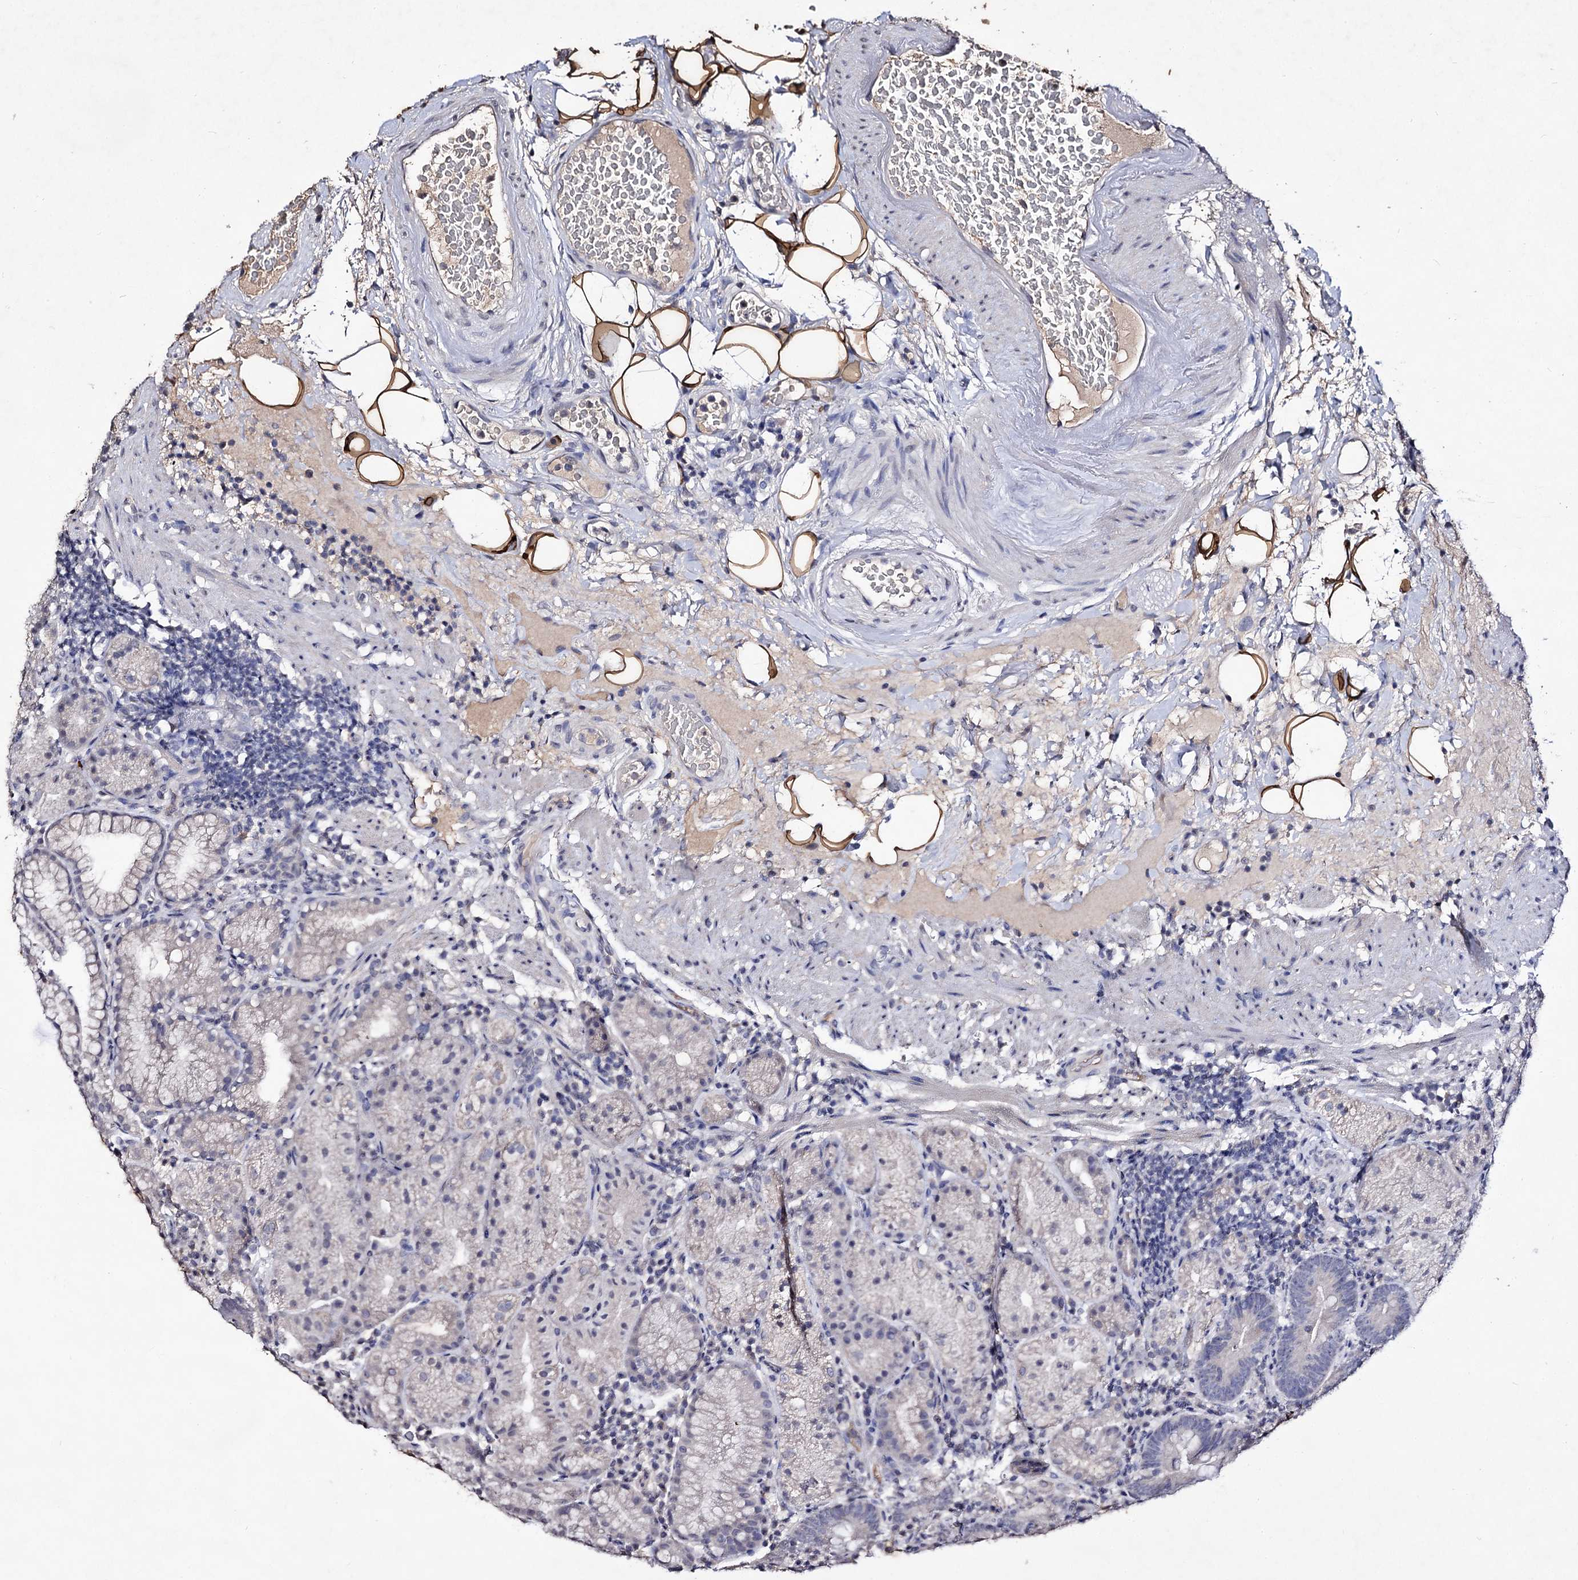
{"staining": {"intensity": "negative", "quantity": "none", "location": "none"}, "tissue": "stomach", "cell_type": "Glandular cells", "image_type": "normal", "snomed": [{"axis": "morphology", "description": "Normal tissue, NOS"}, {"axis": "morphology", "description": "Inflammation, NOS"}, {"axis": "topography", "description": "Stomach"}], "caption": "An IHC image of normal stomach is shown. There is no staining in glandular cells of stomach.", "gene": "PLIN1", "patient": {"sex": "male", "age": 79}}